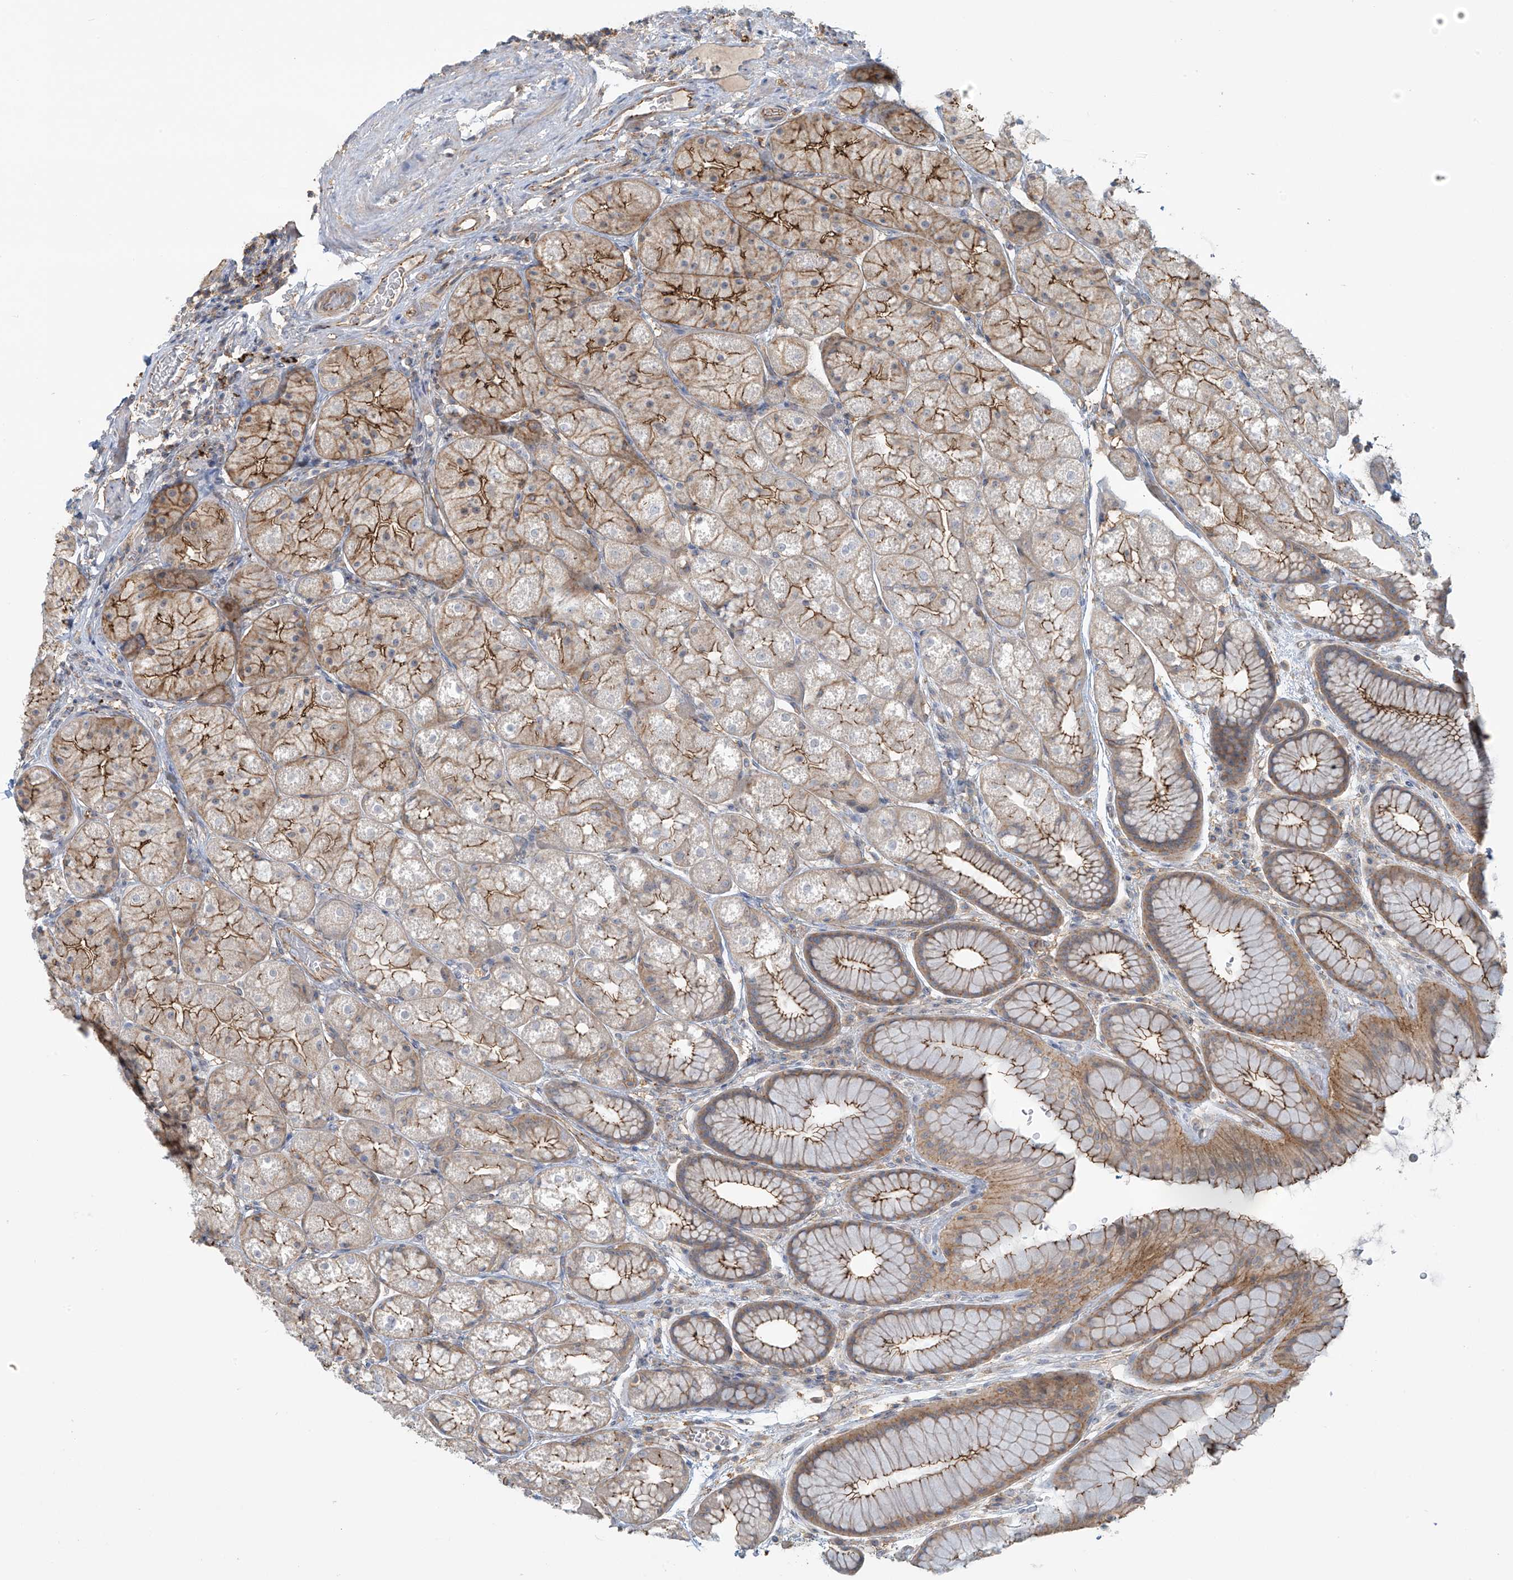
{"staining": {"intensity": "moderate", "quantity": ">75%", "location": "cytoplasmic/membranous"}, "tissue": "stomach", "cell_type": "Glandular cells", "image_type": "normal", "snomed": [{"axis": "morphology", "description": "Normal tissue, NOS"}, {"axis": "topography", "description": "Stomach"}], "caption": "Glandular cells display medium levels of moderate cytoplasmic/membranous positivity in approximately >75% of cells in unremarkable human stomach. (DAB (3,3'-diaminobenzidine) = brown stain, brightfield microscopy at high magnification).", "gene": "SLC9A2", "patient": {"sex": "male", "age": 57}}